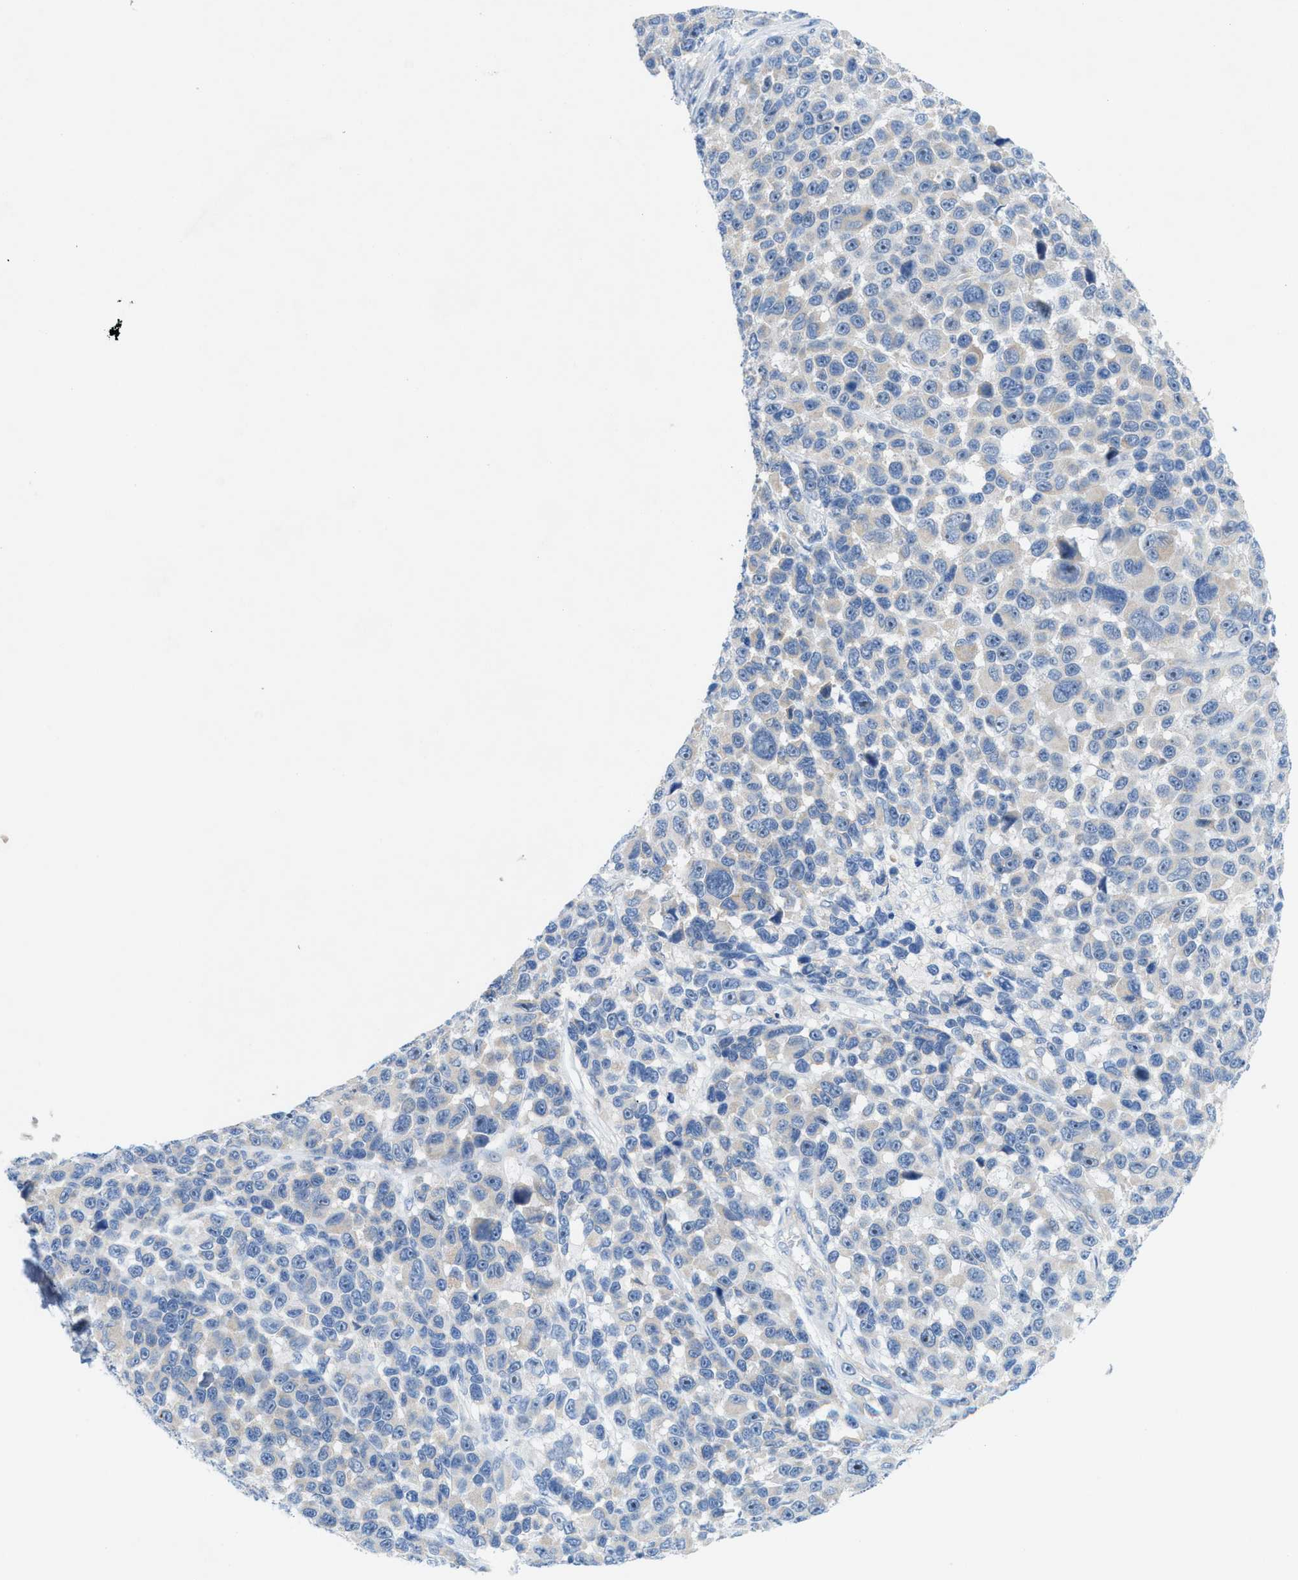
{"staining": {"intensity": "negative", "quantity": "none", "location": "none"}, "tissue": "melanoma", "cell_type": "Tumor cells", "image_type": "cancer", "snomed": [{"axis": "morphology", "description": "Malignant melanoma, NOS"}, {"axis": "topography", "description": "Skin"}], "caption": "Protein analysis of malignant melanoma displays no significant expression in tumor cells. The staining was performed using DAB (3,3'-diaminobenzidine) to visualize the protein expression in brown, while the nuclei were stained in blue with hematoxylin (Magnification: 20x).", "gene": "CMTM1", "patient": {"sex": "male", "age": 53}}